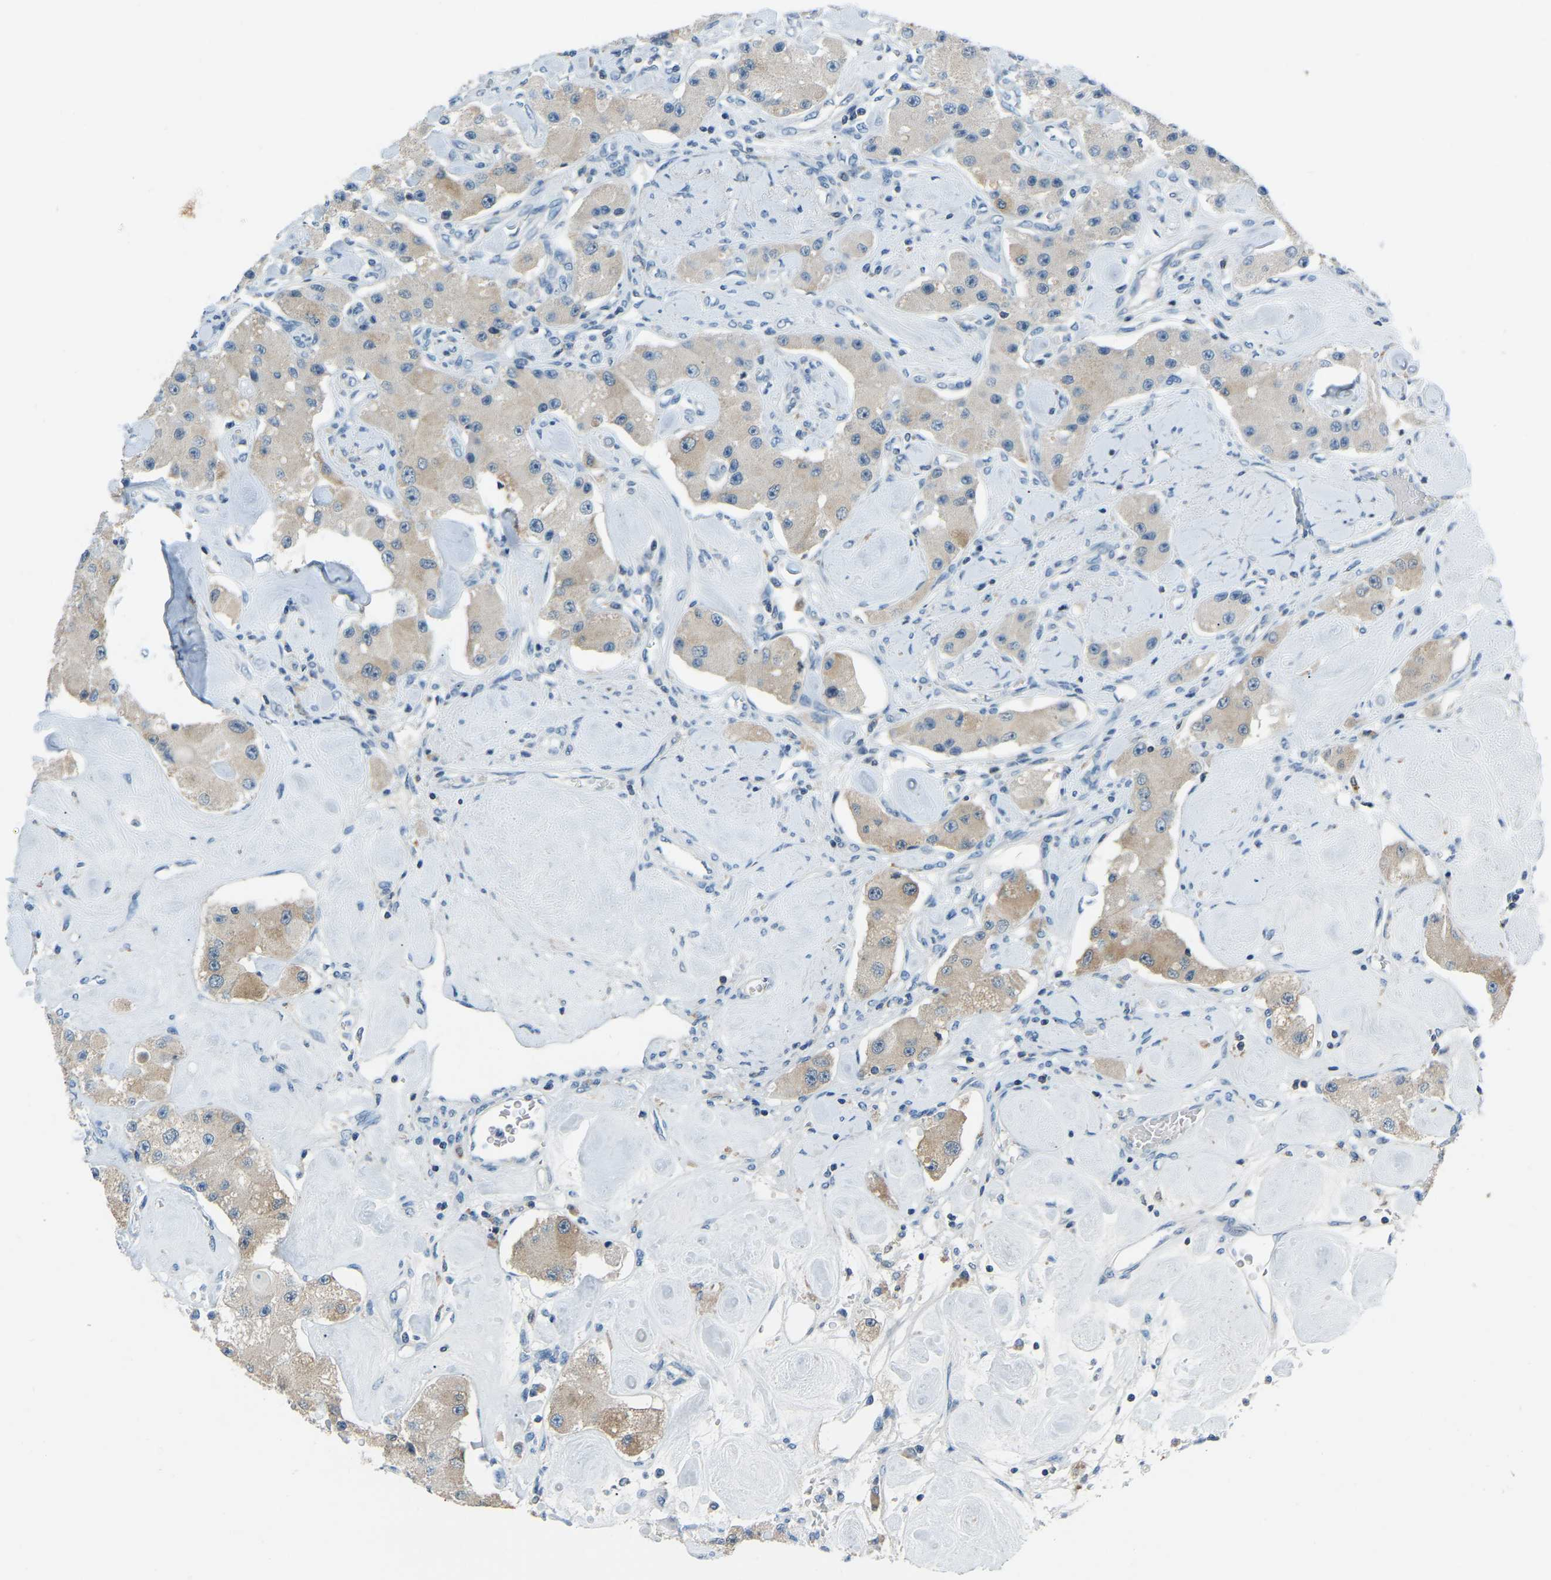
{"staining": {"intensity": "moderate", "quantity": "<25%", "location": "cytoplasmic/membranous"}, "tissue": "carcinoid", "cell_type": "Tumor cells", "image_type": "cancer", "snomed": [{"axis": "morphology", "description": "Carcinoid, malignant, NOS"}, {"axis": "topography", "description": "Pancreas"}], "caption": "Immunohistochemical staining of carcinoid demonstrates low levels of moderate cytoplasmic/membranous expression in about <25% of tumor cells. Immunohistochemistry (ihc) stains the protein of interest in brown and the nuclei are stained blue.", "gene": "XIRP1", "patient": {"sex": "male", "age": 41}}